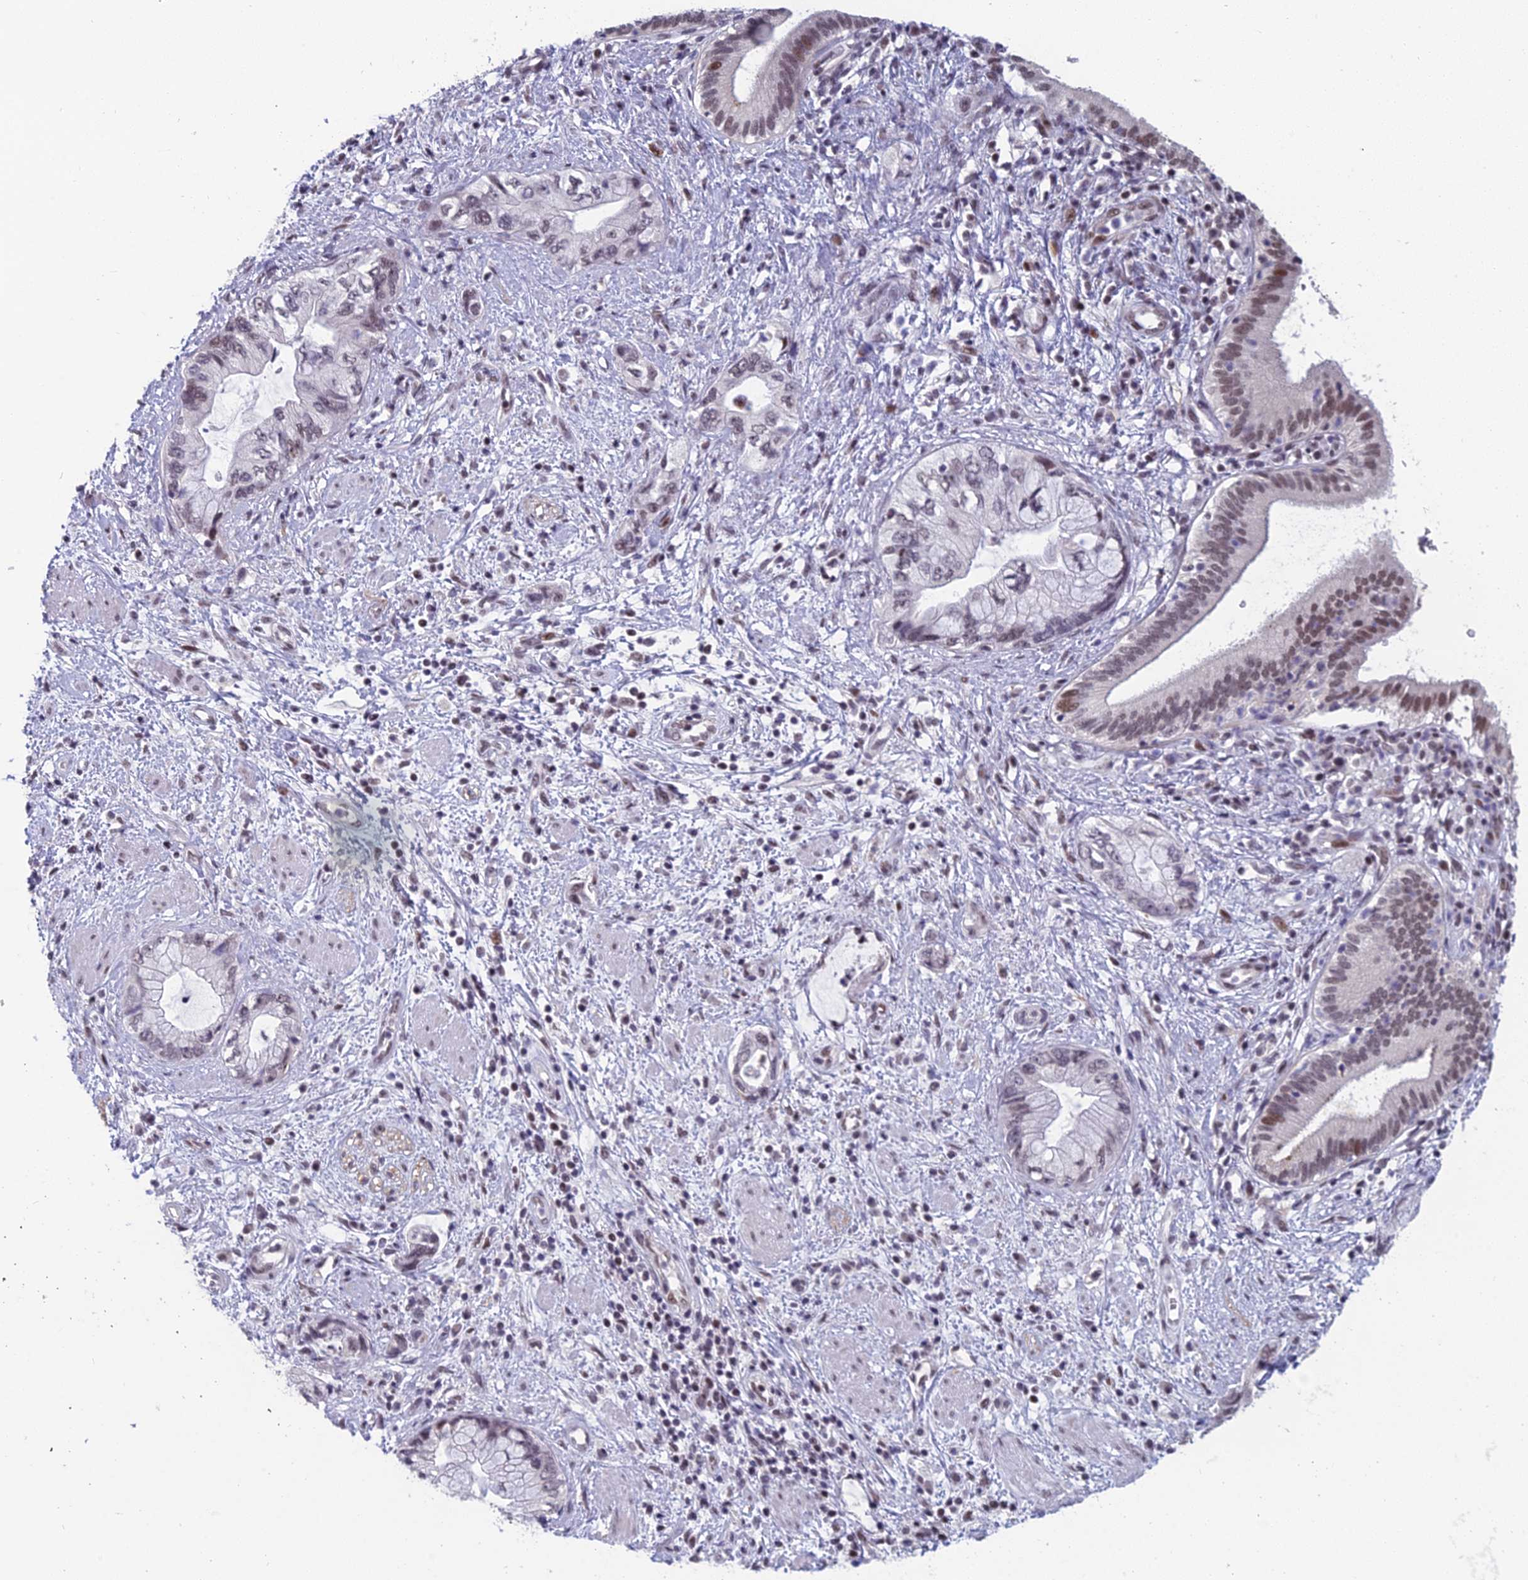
{"staining": {"intensity": "moderate", "quantity": "<25%", "location": "nuclear"}, "tissue": "pancreatic cancer", "cell_type": "Tumor cells", "image_type": "cancer", "snomed": [{"axis": "morphology", "description": "Adenocarcinoma, NOS"}, {"axis": "topography", "description": "Pancreas"}], "caption": "Pancreatic cancer (adenocarcinoma) was stained to show a protein in brown. There is low levels of moderate nuclear expression in about <25% of tumor cells. Using DAB (3,3'-diaminobenzidine) (brown) and hematoxylin (blue) stains, captured at high magnification using brightfield microscopy.", "gene": "RGS17", "patient": {"sex": "female", "age": 73}}